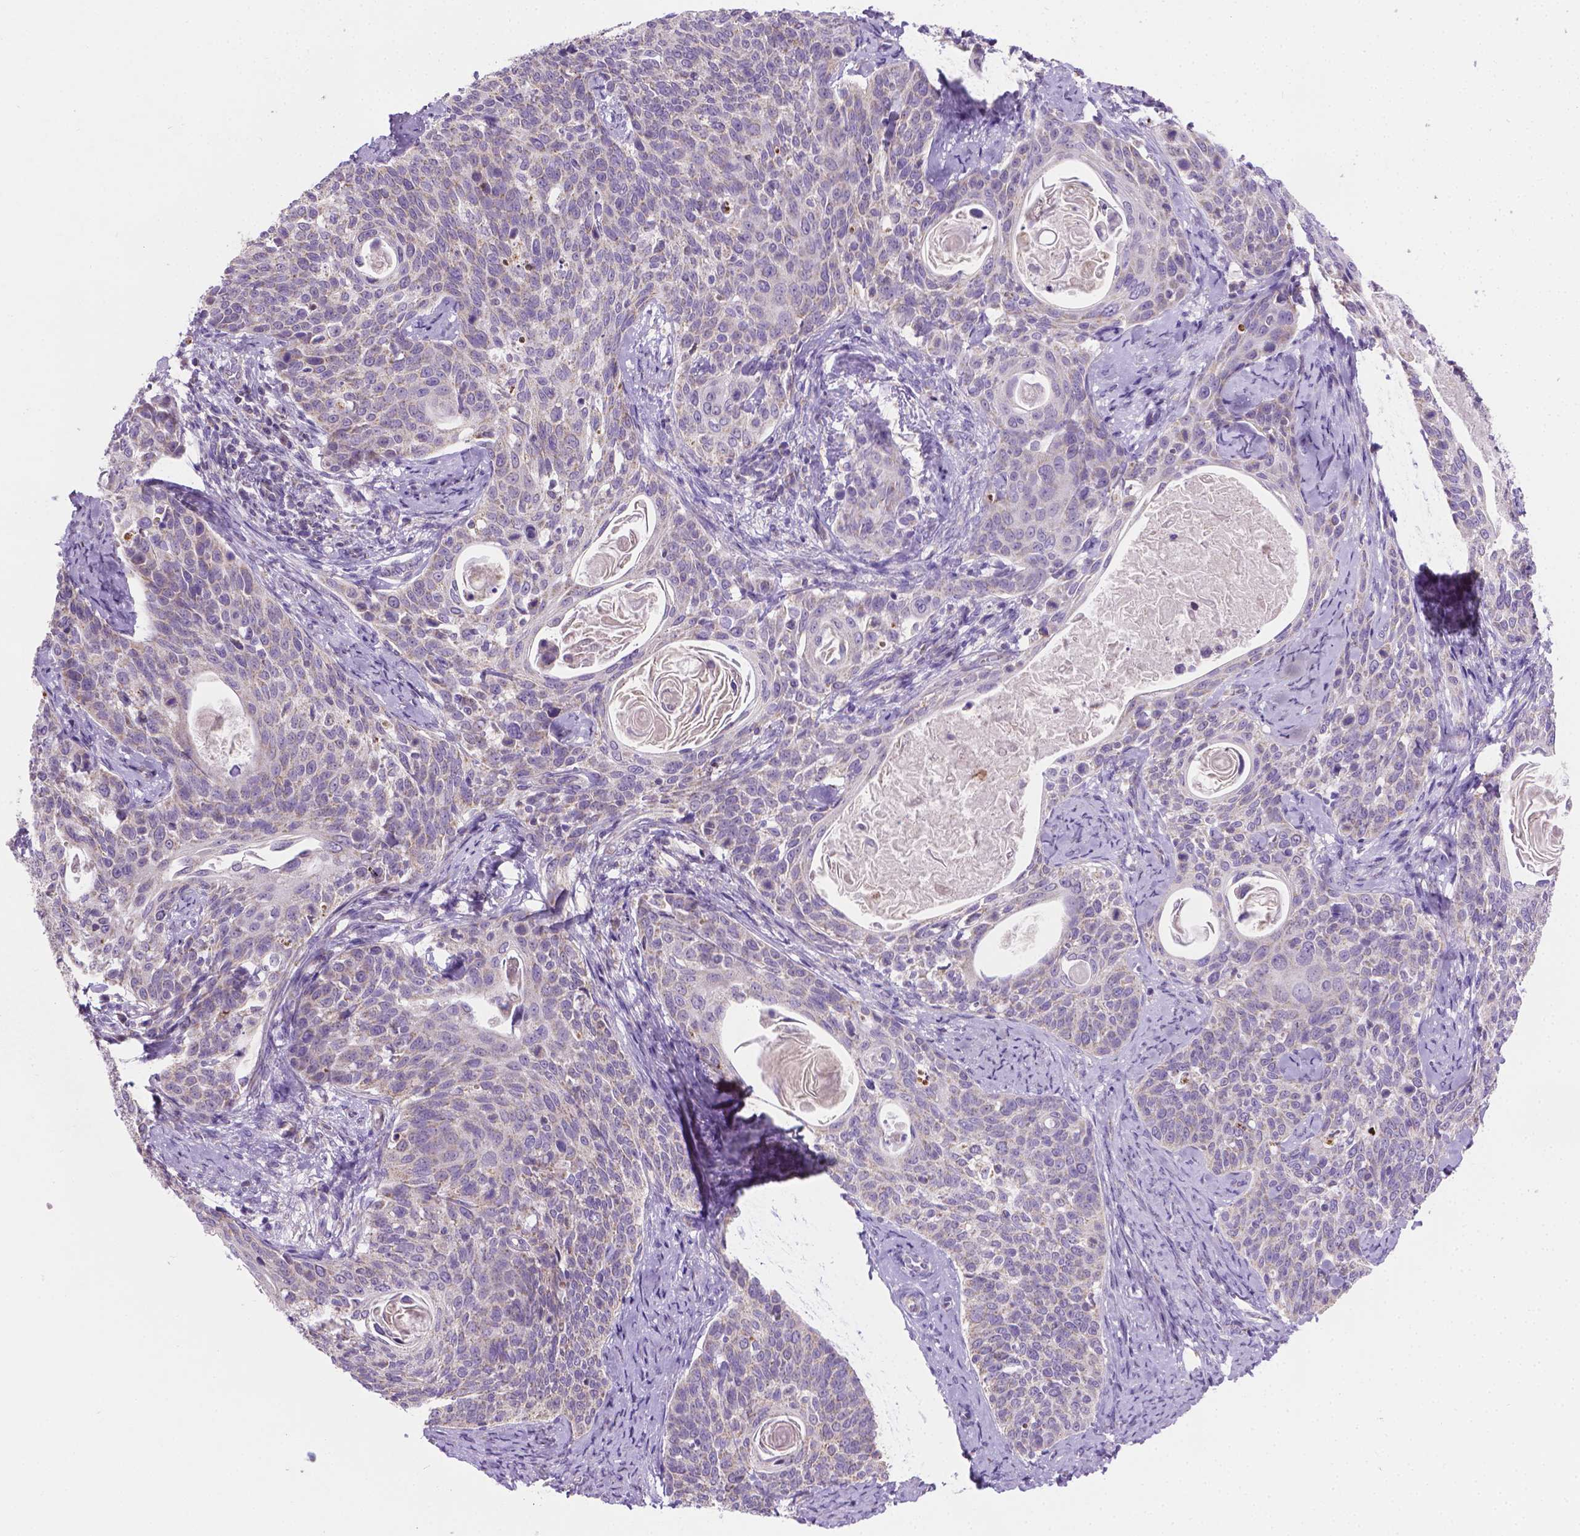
{"staining": {"intensity": "negative", "quantity": "none", "location": "none"}, "tissue": "cervical cancer", "cell_type": "Tumor cells", "image_type": "cancer", "snomed": [{"axis": "morphology", "description": "Squamous cell carcinoma, NOS"}, {"axis": "topography", "description": "Cervix"}], "caption": "This micrograph is of cervical cancer stained with immunohistochemistry (IHC) to label a protein in brown with the nuclei are counter-stained blue. There is no staining in tumor cells.", "gene": "CSPG5", "patient": {"sex": "female", "age": 69}}